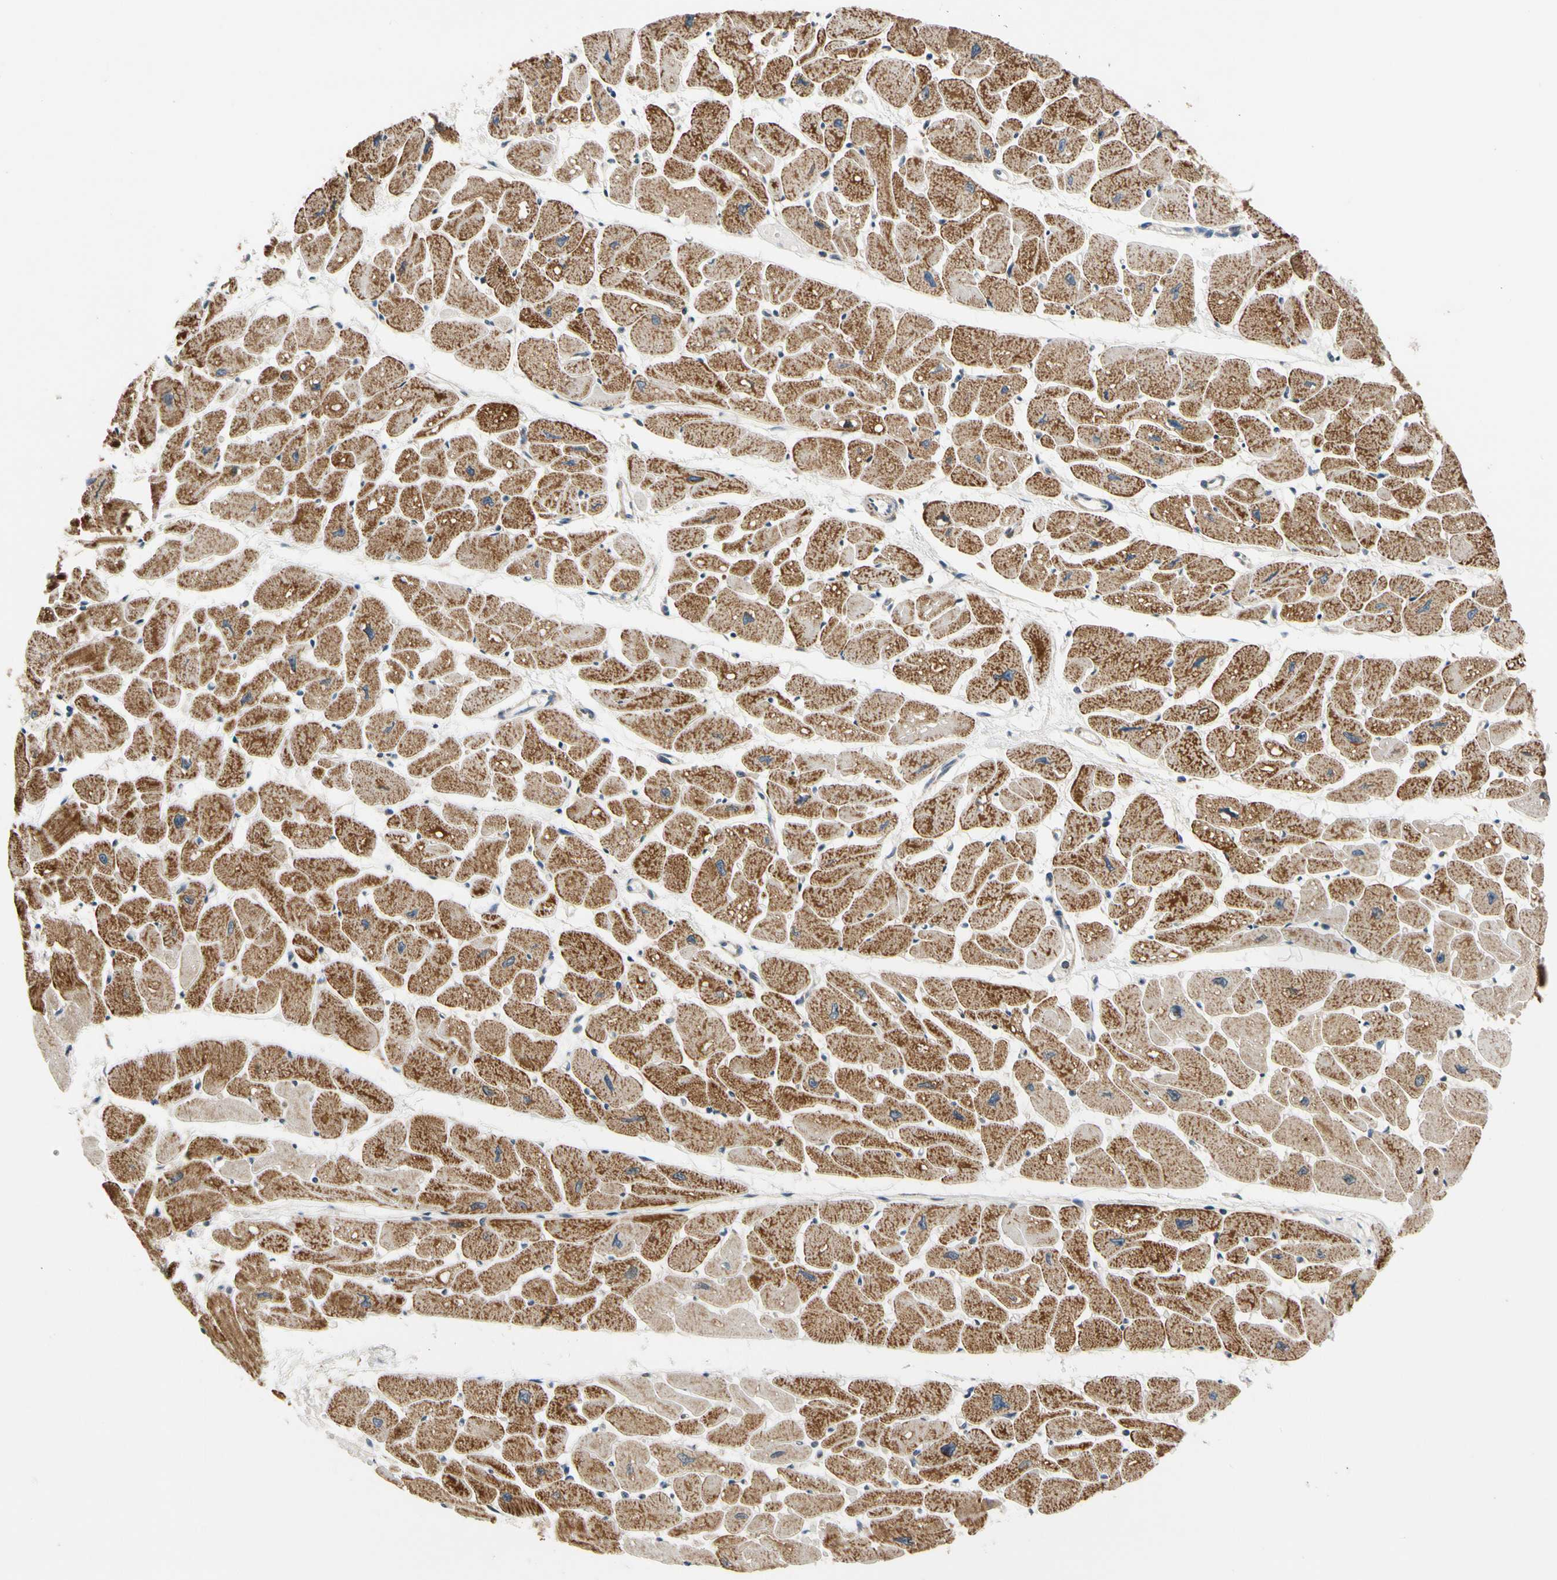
{"staining": {"intensity": "moderate", "quantity": ">75%", "location": "cytoplasmic/membranous"}, "tissue": "heart muscle", "cell_type": "Cardiomyocytes", "image_type": "normal", "snomed": [{"axis": "morphology", "description": "Normal tissue, NOS"}, {"axis": "topography", "description": "Heart"}], "caption": "This photomicrograph reveals immunohistochemistry staining of benign human heart muscle, with medium moderate cytoplasmic/membranous positivity in approximately >75% of cardiomyocytes.", "gene": "KHDC4", "patient": {"sex": "female", "age": 54}}